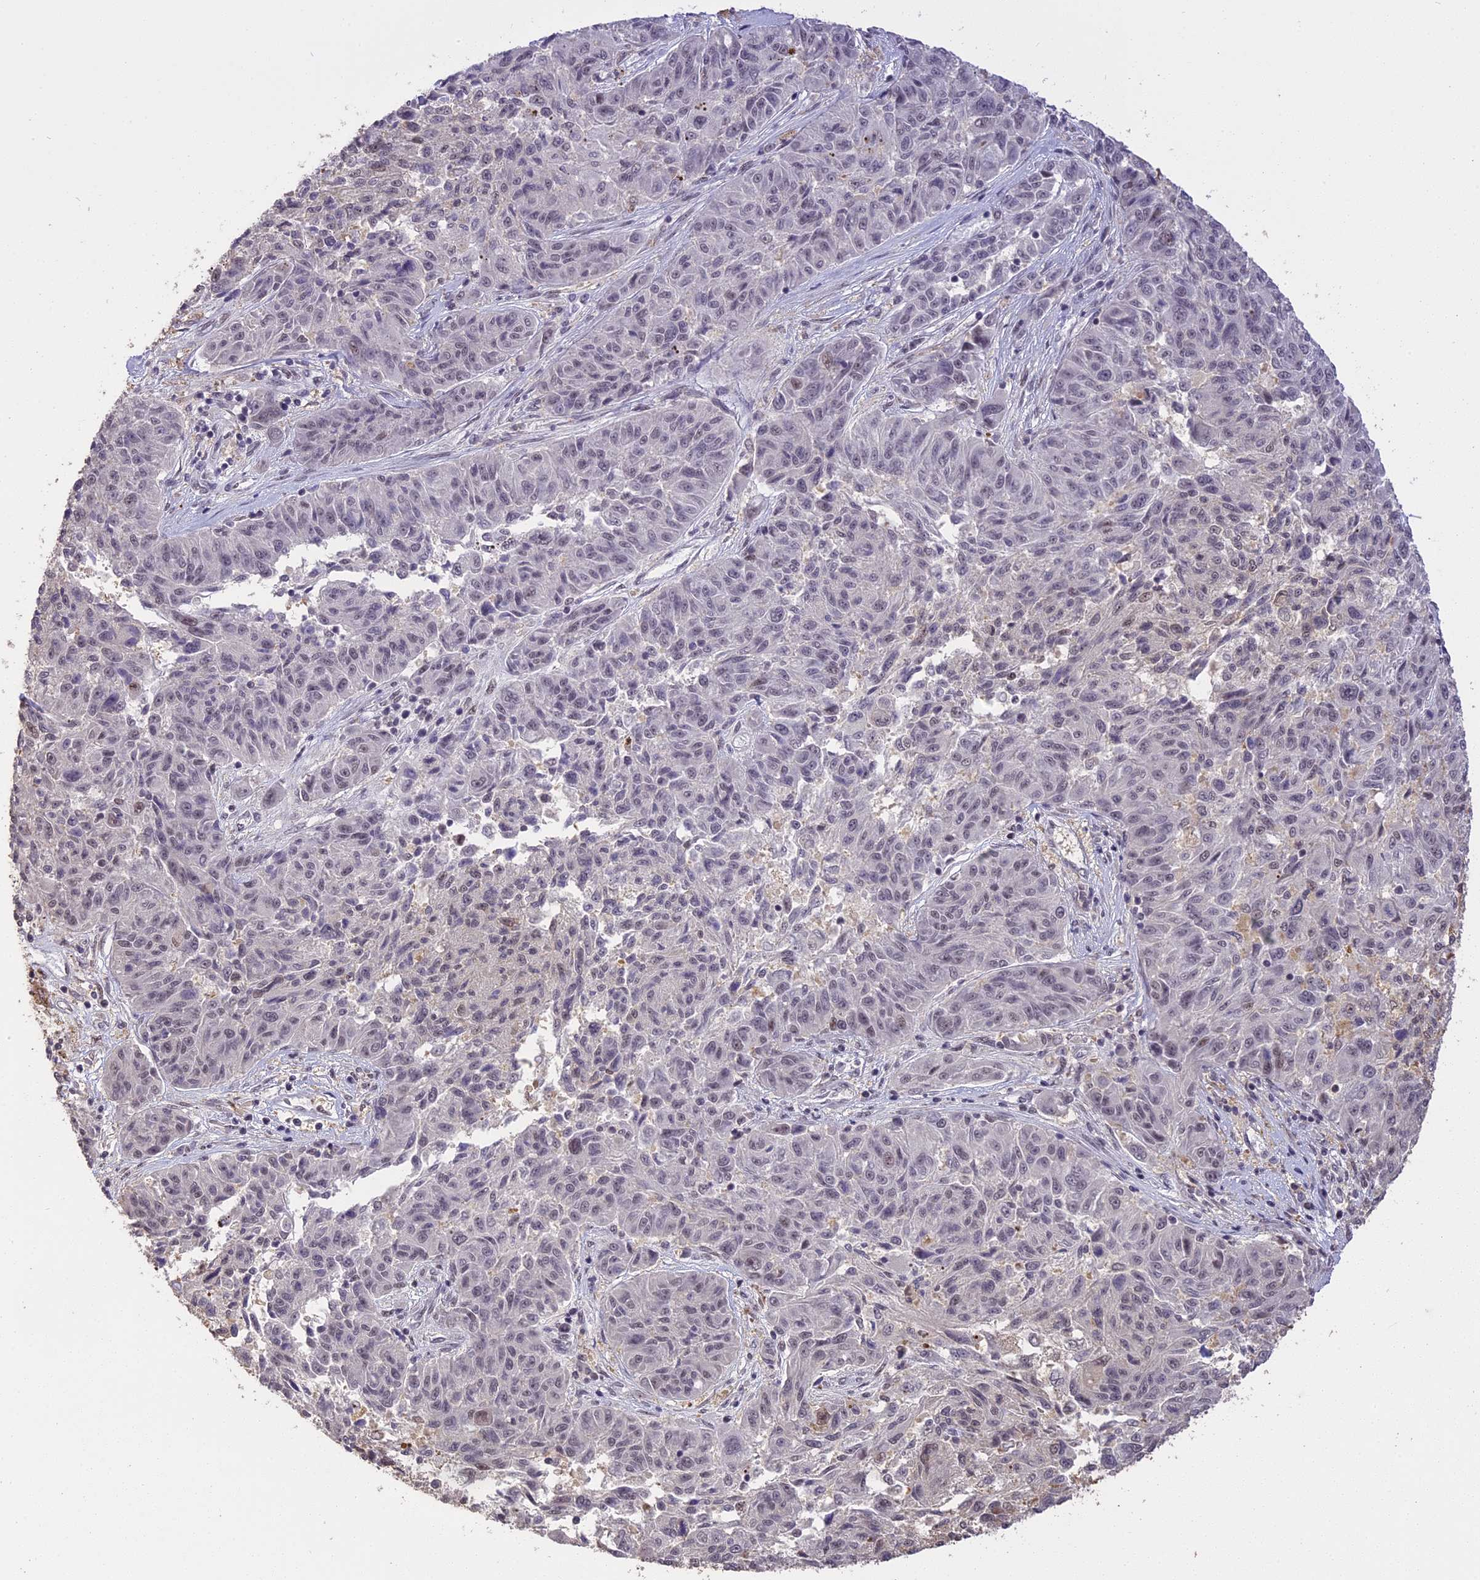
{"staining": {"intensity": "weak", "quantity": "<25%", "location": "nuclear"}, "tissue": "melanoma", "cell_type": "Tumor cells", "image_type": "cancer", "snomed": [{"axis": "morphology", "description": "Malignant melanoma, NOS"}, {"axis": "topography", "description": "Skin"}], "caption": "An immunohistochemistry (IHC) histopathology image of melanoma is shown. There is no staining in tumor cells of melanoma.", "gene": "TIGD7", "patient": {"sex": "male", "age": 53}}